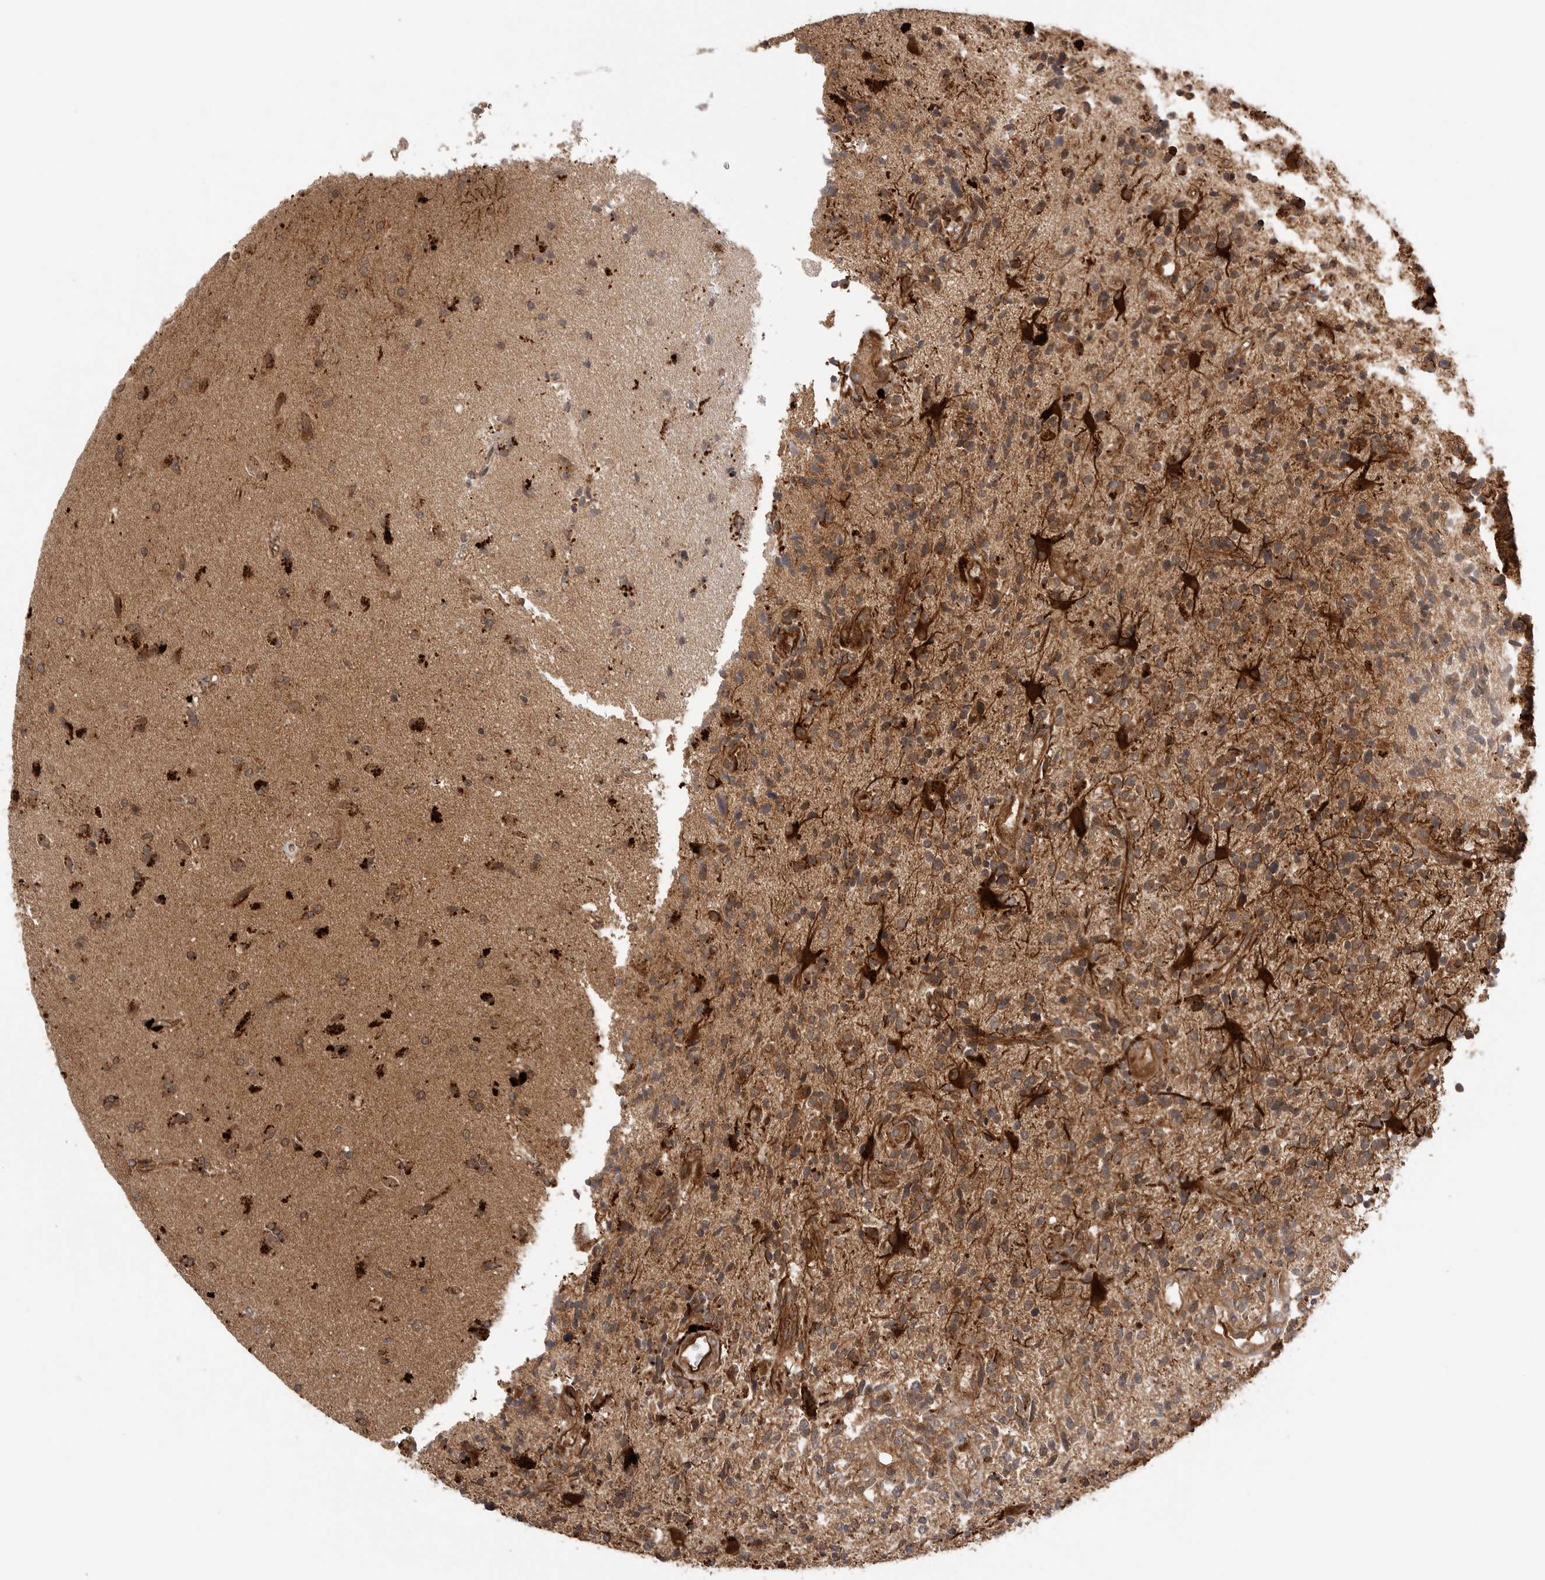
{"staining": {"intensity": "moderate", "quantity": ">75%", "location": "cytoplasmic/membranous"}, "tissue": "glioma", "cell_type": "Tumor cells", "image_type": "cancer", "snomed": [{"axis": "morphology", "description": "Glioma, malignant, High grade"}, {"axis": "topography", "description": "Brain"}], "caption": "A histopathology image of human malignant high-grade glioma stained for a protein demonstrates moderate cytoplasmic/membranous brown staining in tumor cells.", "gene": "PRDX4", "patient": {"sex": "male", "age": 72}}